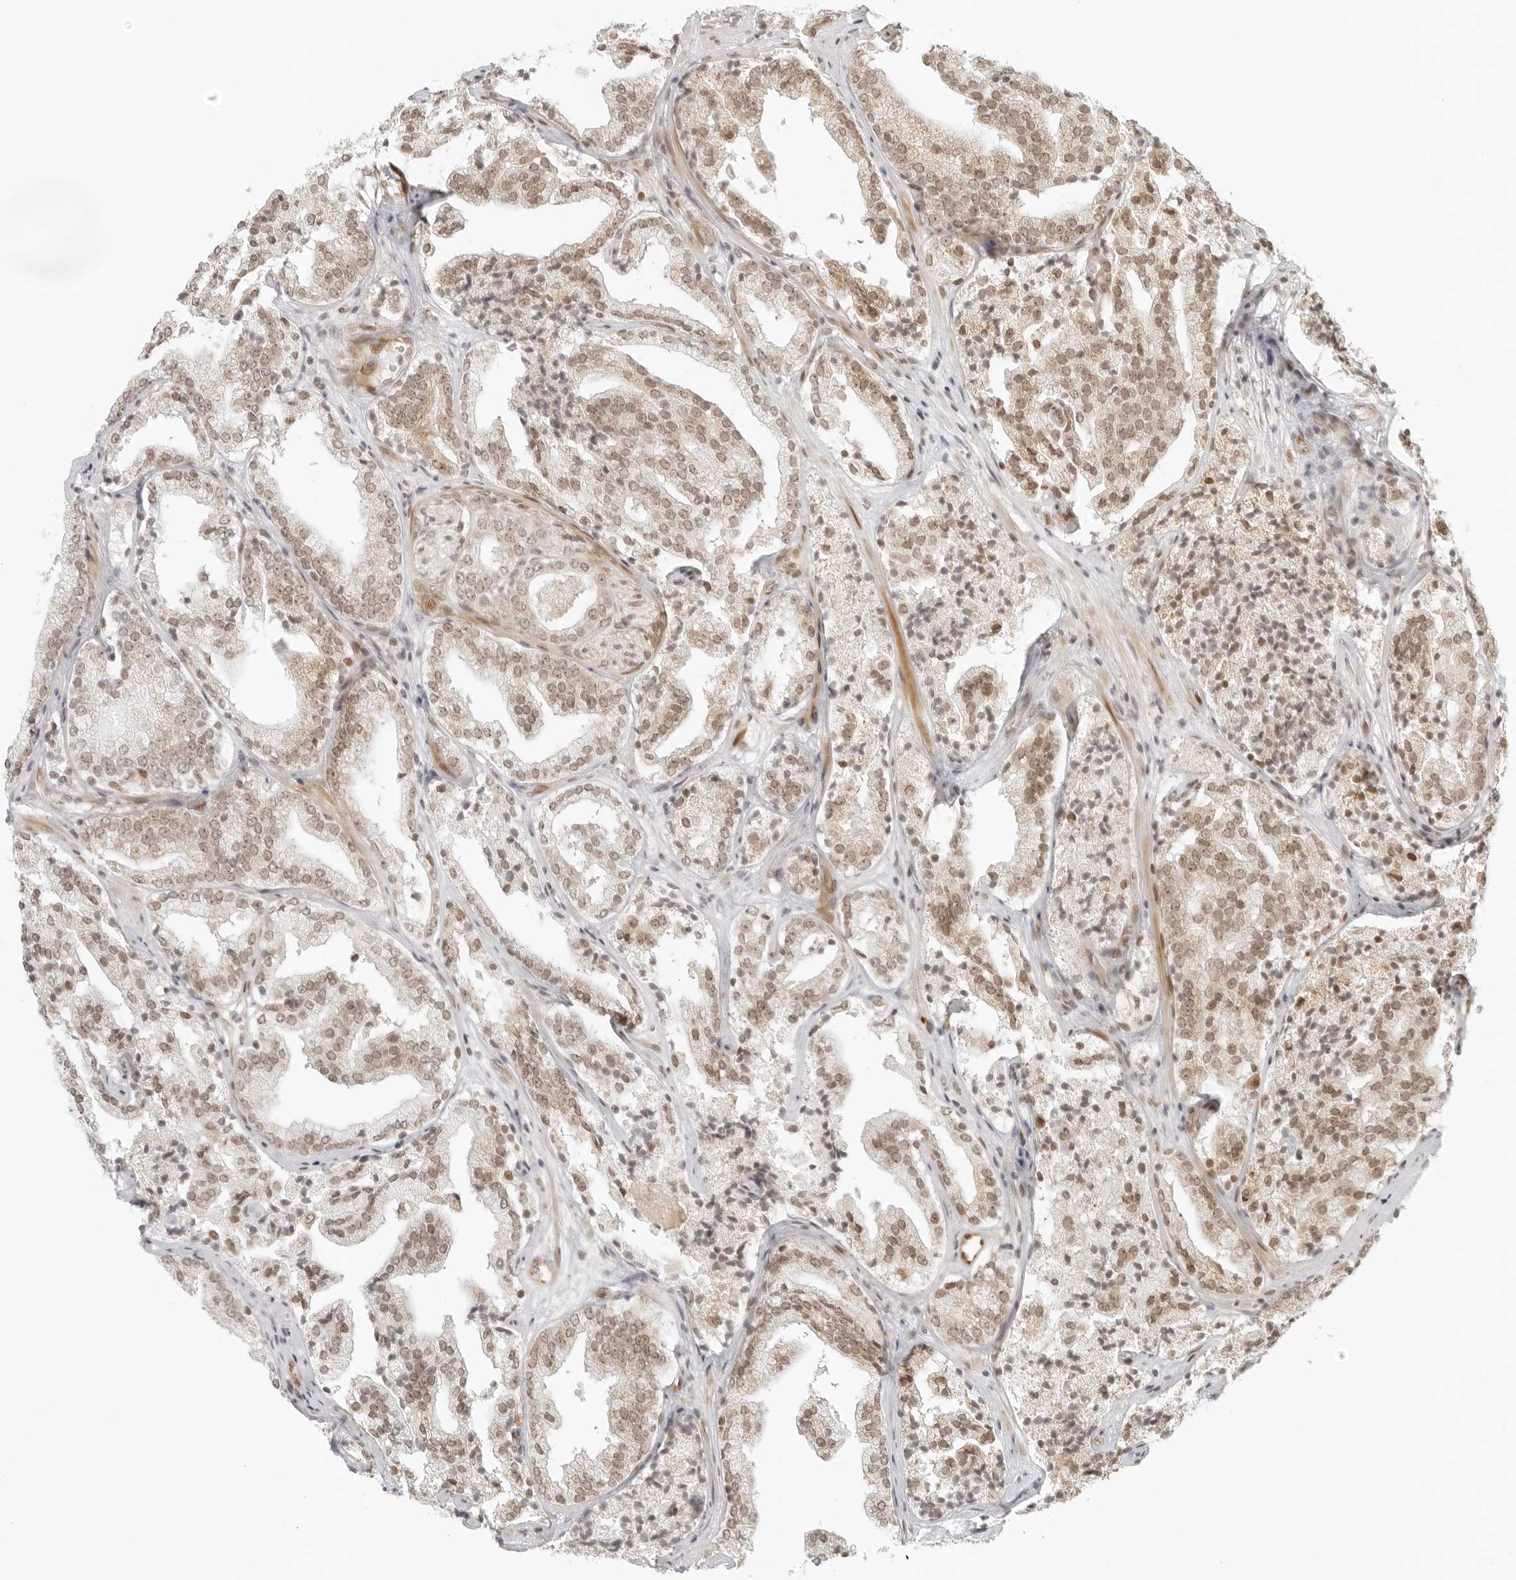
{"staining": {"intensity": "moderate", "quantity": ">75%", "location": "cytoplasmic/membranous,nuclear"}, "tissue": "prostate cancer", "cell_type": "Tumor cells", "image_type": "cancer", "snomed": [{"axis": "morphology", "description": "Adenocarcinoma, High grade"}, {"axis": "topography", "description": "Prostate"}], "caption": "High-grade adenocarcinoma (prostate) stained with DAB immunohistochemistry (IHC) demonstrates medium levels of moderate cytoplasmic/membranous and nuclear positivity in about >75% of tumor cells.", "gene": "ZNF407", "patient": {"sex": "male", "age": 57}}